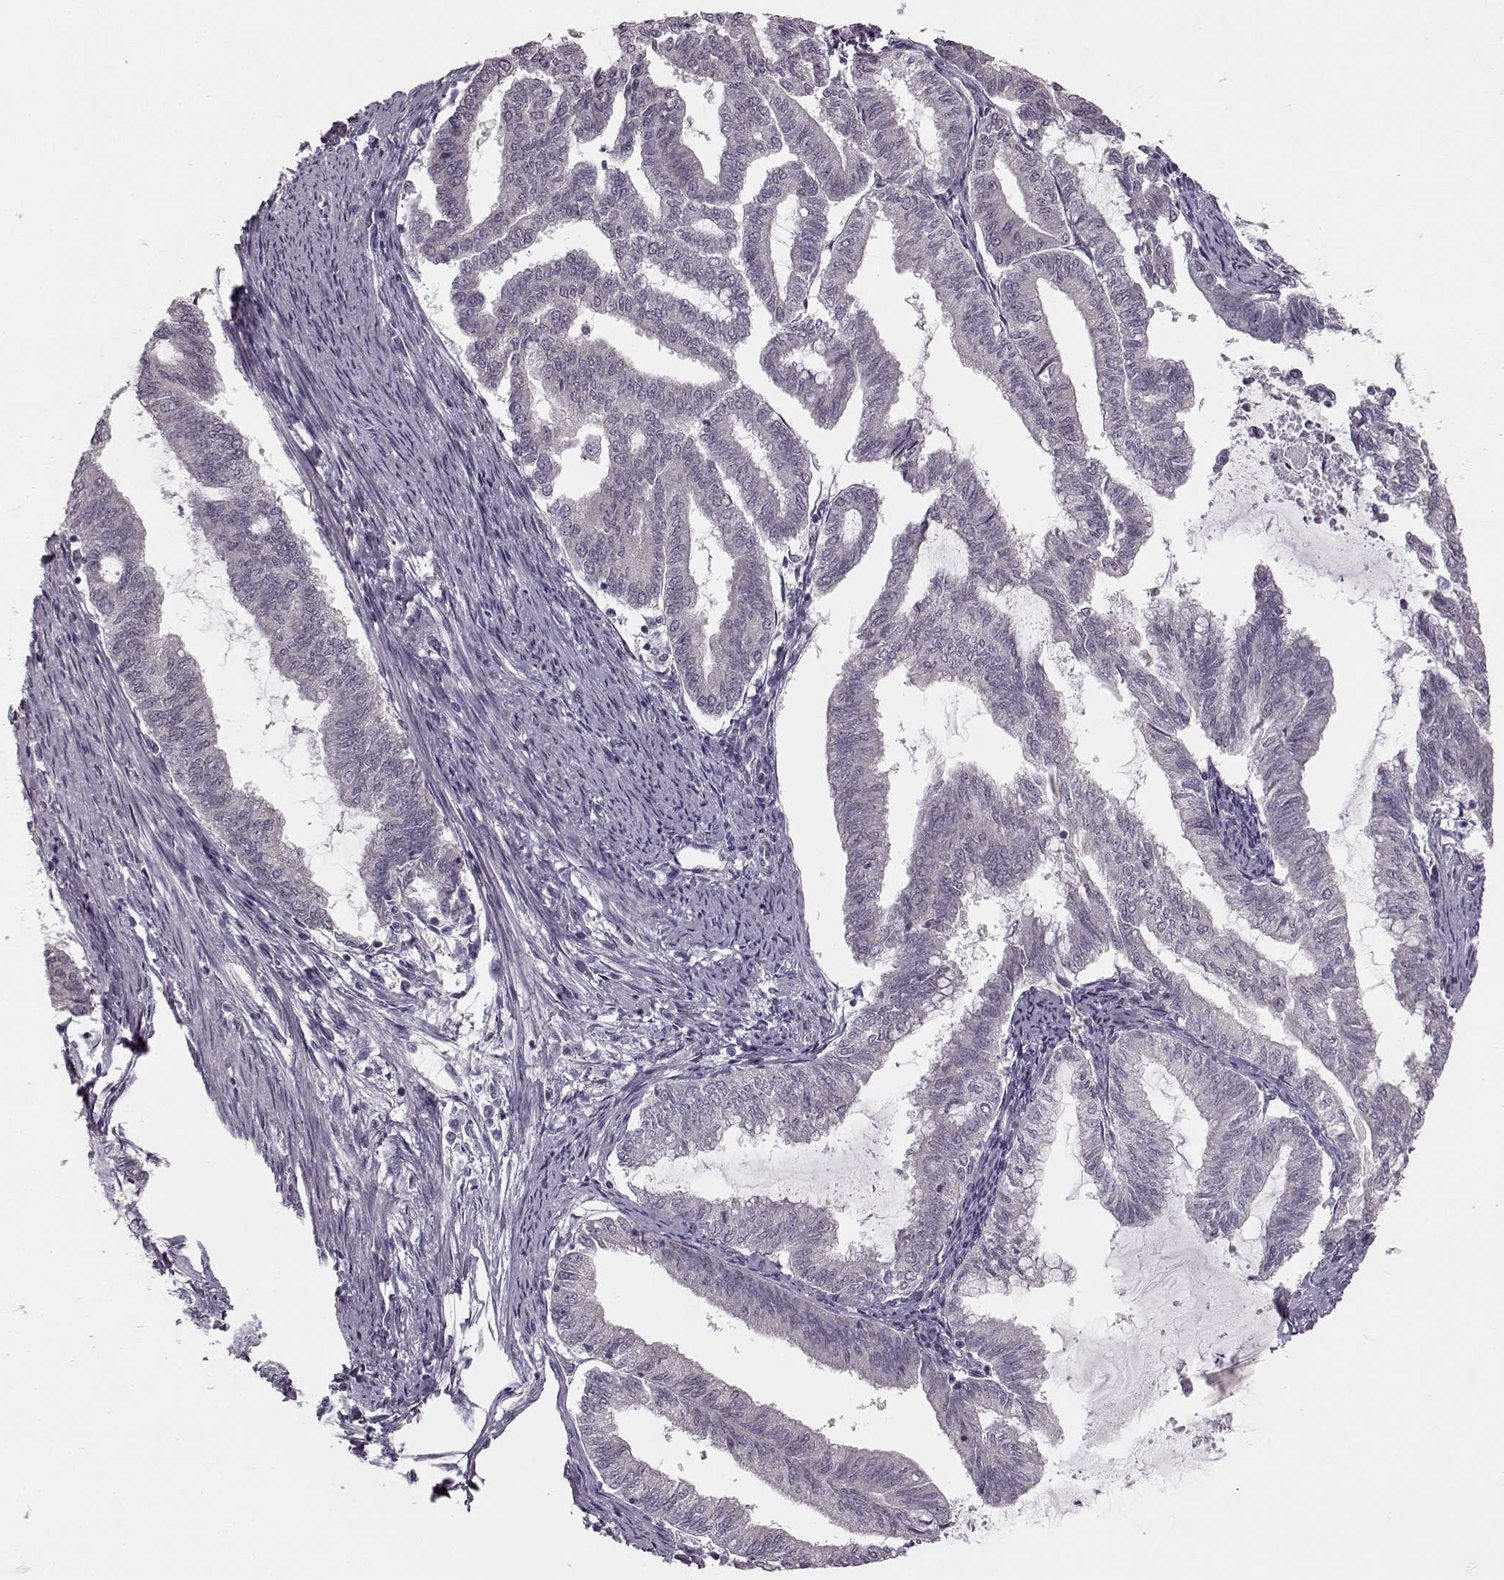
{"staining": {"intensity": "negative", "quantity": "none", "location": "none"}, "tissue": "endometrial cancer", "cell_type": "Tumor cells", "image_type": "cancer", "snomed": [{"axis": "morphology", "description": "Adenocarcinoma, NOS"}, {"axis": "topography", "description": "Endometrium"}], "caption": "The image shows no staining of tumor cells in endometrial adenocarcinoma.", "gene": "MAP6D1", "patient": {"sex": "female", "age": 79}}